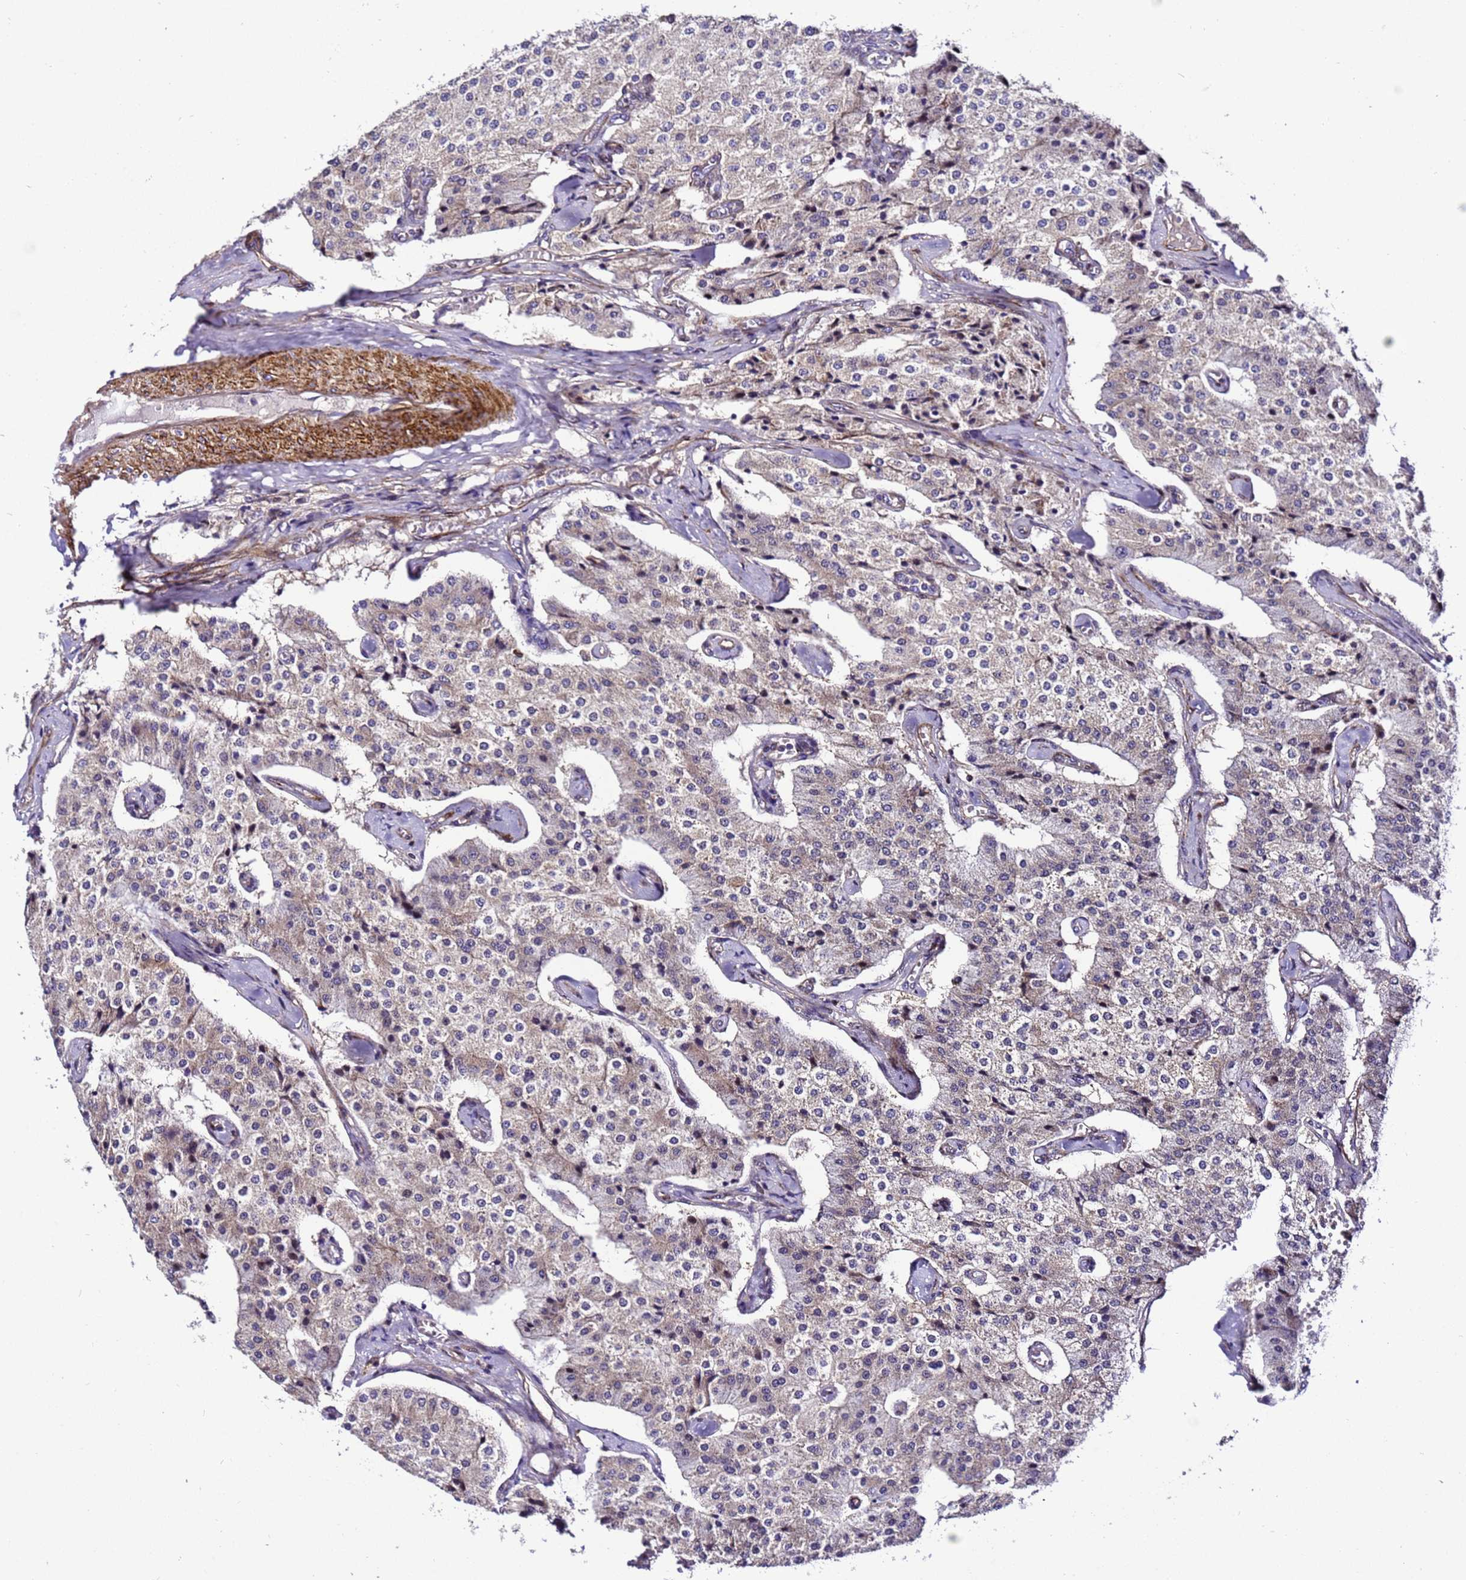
{"staining": {"intensity": "weak", "quantity": "25%-75%", "location": "cytoplasmic/membranous"}, "tissue": "carcinoid", "cell_type": "Tumor cells", "image_type": "cancer", "snomed": [{"axis": "morphology", "description": "Carcinoid, malignant, NOS"}, {"axis": "topography", "description": "Colon"}], "caption": "There is low levels of weak cytoplasmic/membranous staining in tumor cells of carcinoid (malignant), as demonstrated by immunohistochemical staining (brown color).", "gene": "ZNF417", "patient": {"sex": "female", "age": 52}}